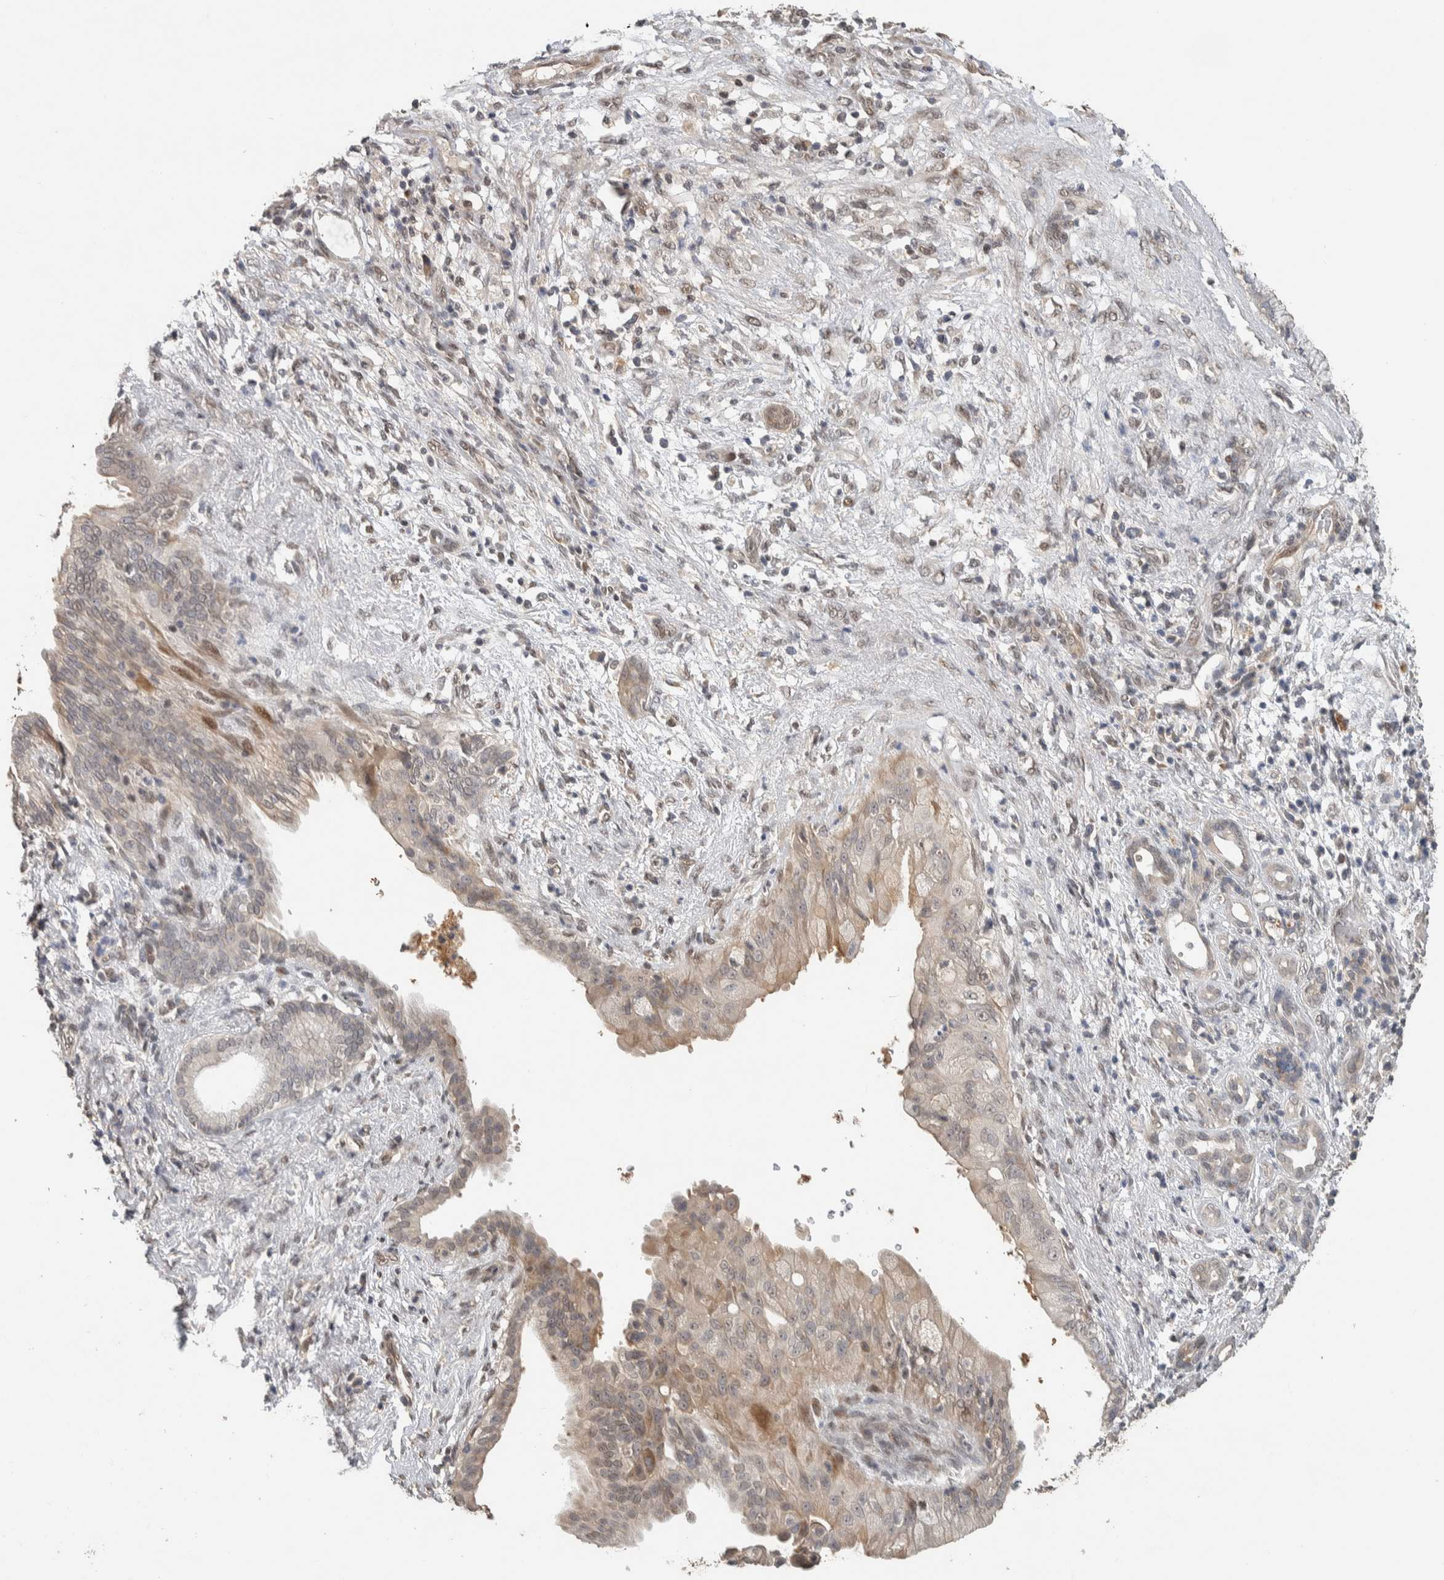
{"staining": {"intensity": "weak", "quantity": "25%-75%", "location": "cytoplasmic/membranous"}, "tissue": "pancreatic cancer", "cell_type": "Tumor cells", "image_type": "cancer", "snomed": [{"axis": "morphology", "description": "Adenocarcinoma, NOS"}, {"axis": "topography", "description": "Pancreas"}], "caption": "A low amount of weak cytoplasmic/membranous expression is appreciated in about 25%-75% of tumor cells in pancreatic adenocarcinoma tissue.", "gene": "CYSRT1", "patient": {"sex": "female", "age": 78}}